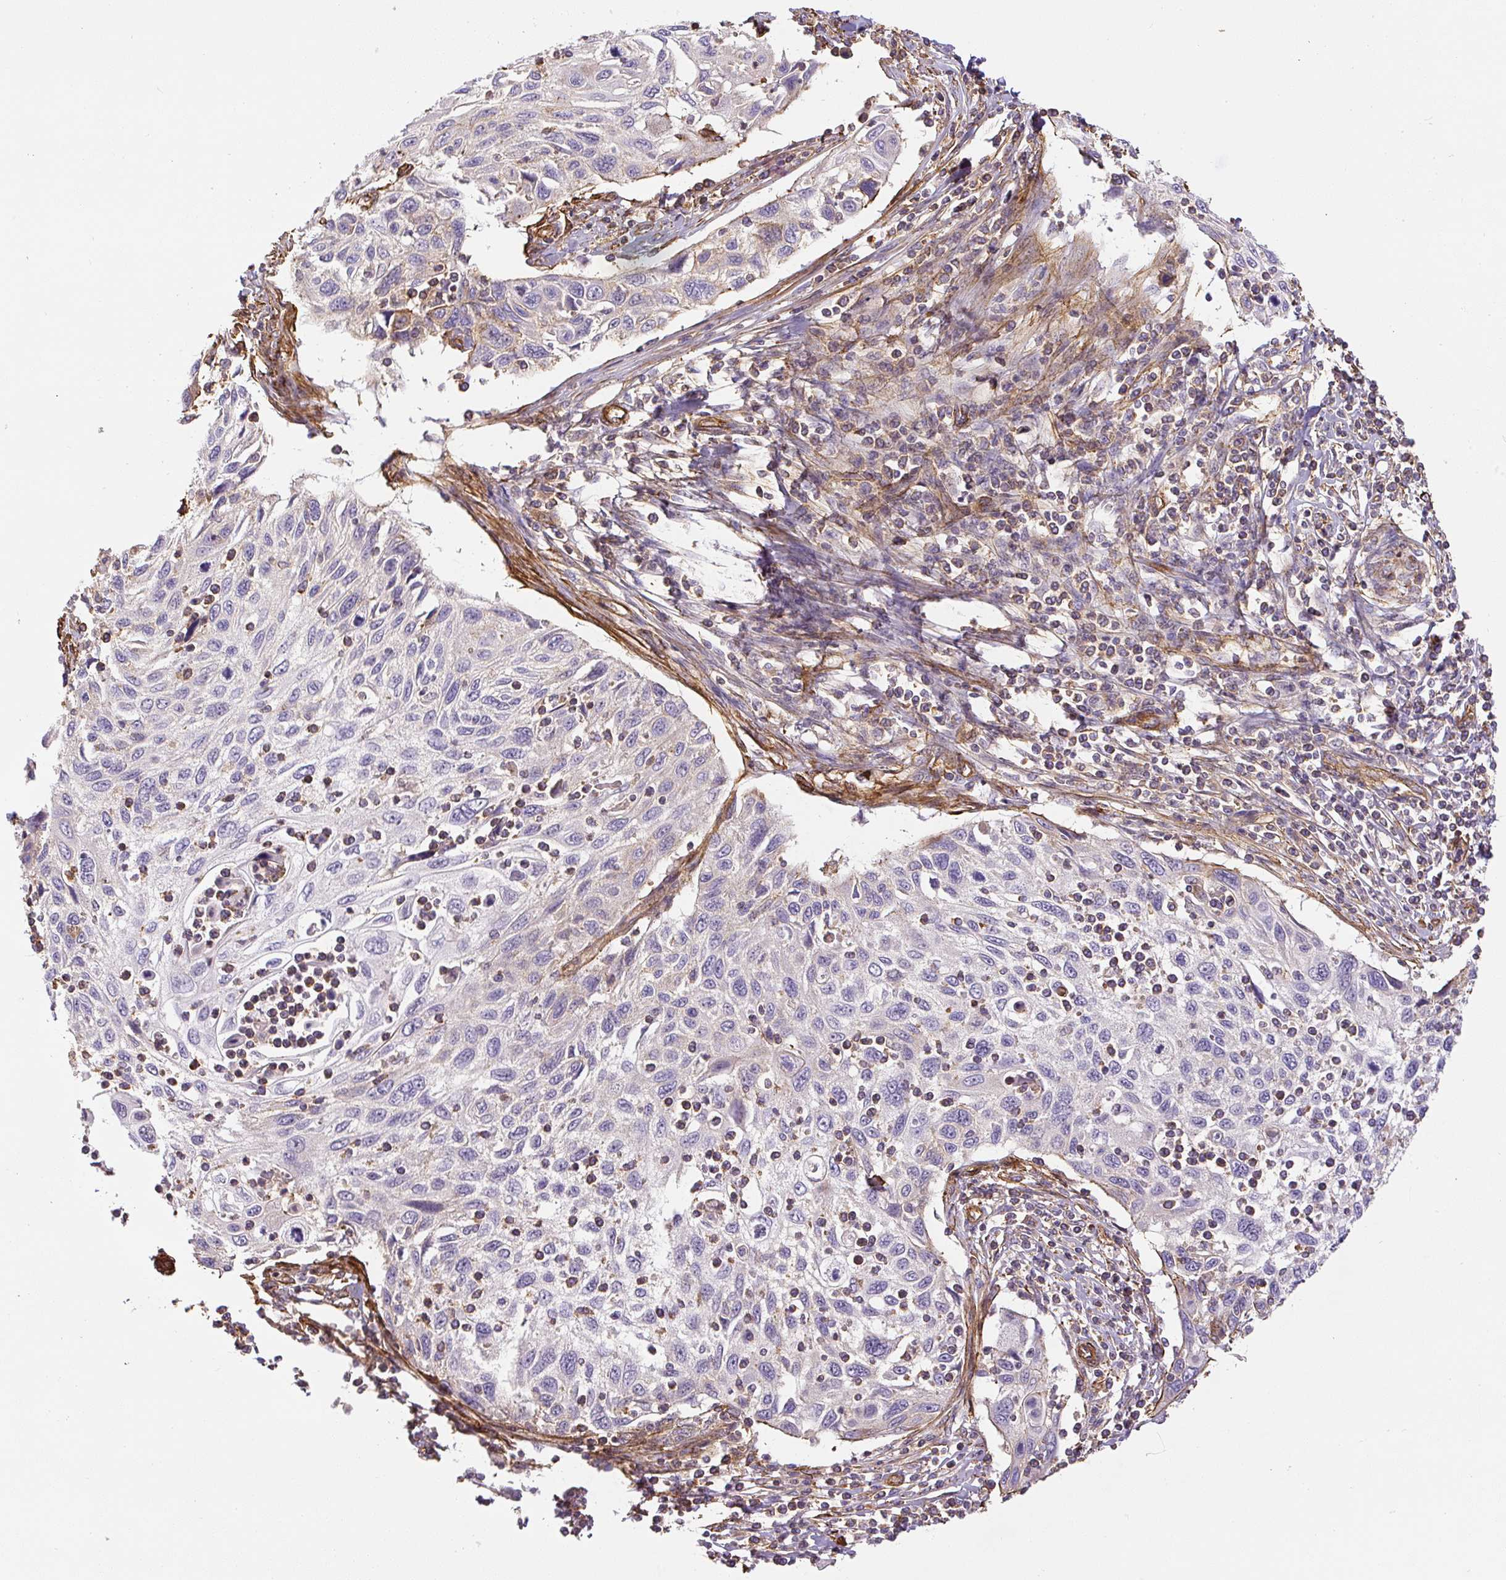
{"staining": {"intensity": "weak", "quantity": "<25%", "location": "cytoplasmic/membranous"}, "tissue": "cervical cancer", "cell_type": "Tumor cells", "image_type": "cancer", "snomed": [{"axis": "morphology", "description": "Squamous cell carcinoma, NOS"}, {"axis": "topography", "description": "Cervix"}], "caption": "Immunohistochemical staining of cervical squamous cell carcinoma demonstrates no significant staining in tumor cells. (DAB immunohistochemistry visualized using brightfield microscopy, high magnification).", "gene": "MYL12A", "patient": {"sex": "female", "age": 70}}